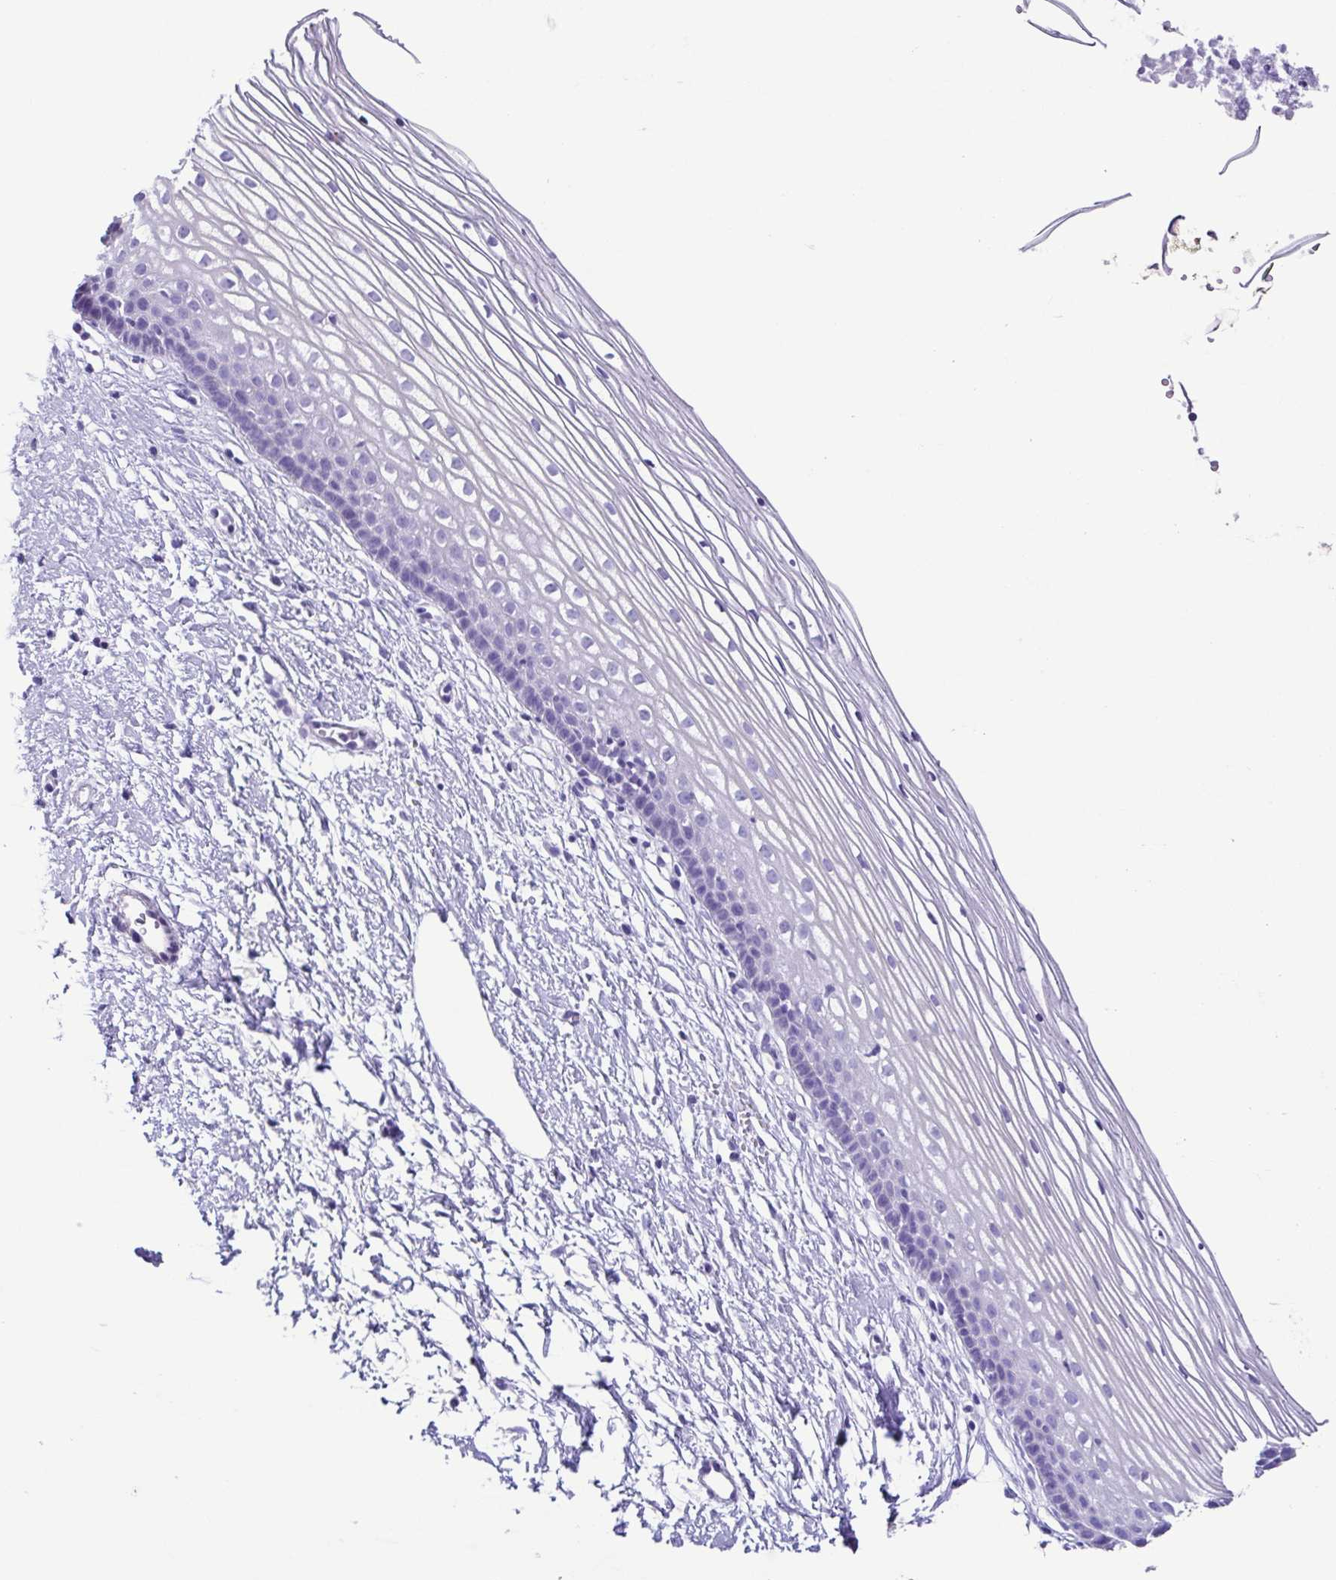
{"staining": {"intensity": "negative", "quantity": "none", "location": "none"}, "tissue": "cervix", "cell_type": "Glandular cells", "image_type": "normal", "snomed": [{"axis": "morphology", "description": "Normal tissue, NOS"}, {"axis": "topography", "description": "Cervix"}], "caption": "IHC photomicrograph of benign cervix: cervix stained with DAB shows no significant protein staining in glandular cells. (Brightfield microscopy of DAB (3,3'-diaminobenzidine) immunohistochemistry at high magnification).", "gene": "CYP11B1", "patient": {"sex": "female", "age": 40}}